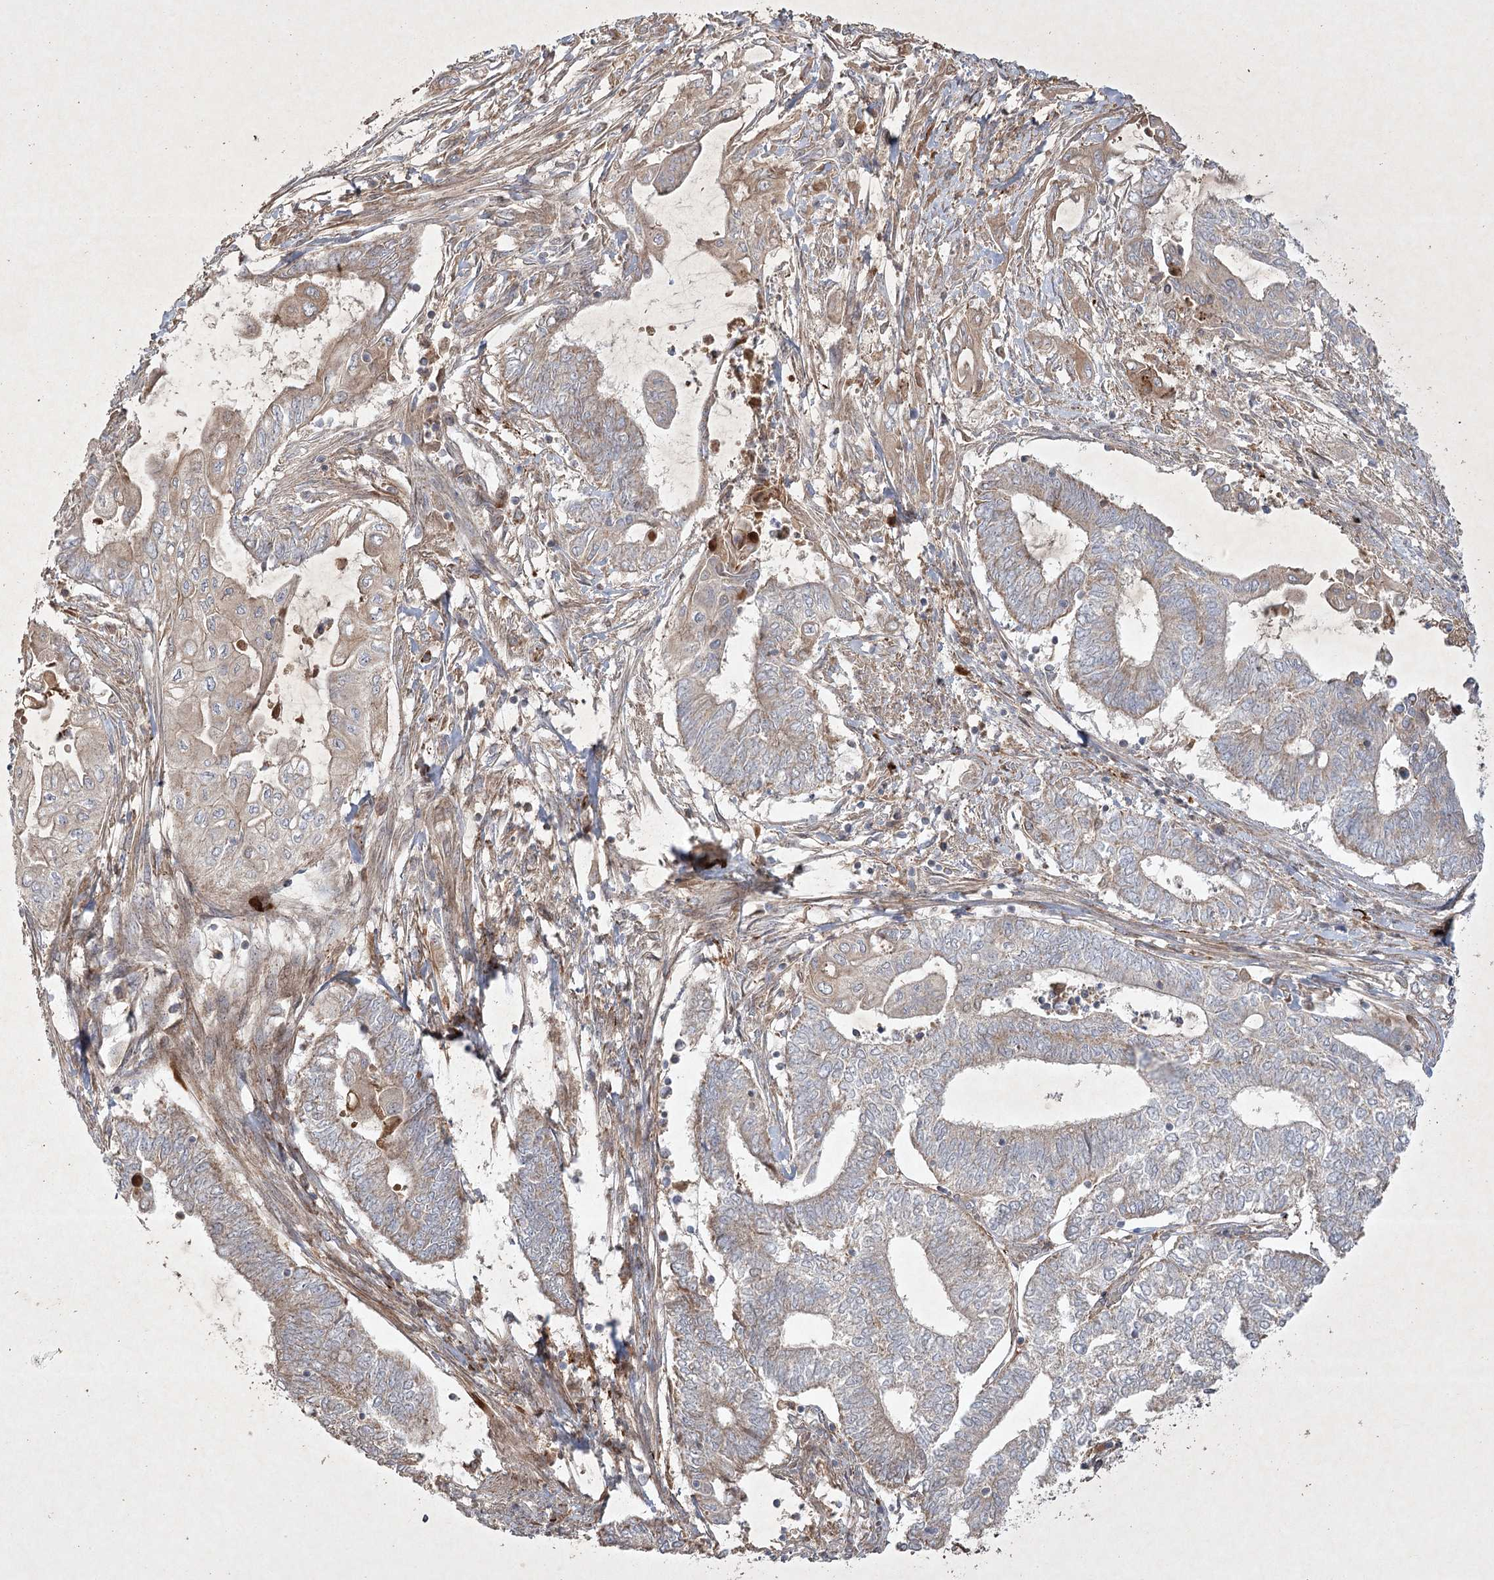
{"staining": {"intensity": "weak", "quantity": "25%-75%", "location": "cytoplasmic/membranous"}, "tissue": "endometrial cancer", "cell_type": "Tumor cells", "image_type": "cancer", "snomed": [{"axis": "morphology", "description": "Adenocarcinoma, NOS"}, {"axis": "topography", "description": "Uterus"}, {"axis": "topography", "description": "Endometrium"}], "caption": "IHC (DAB (3,3'-diaminobenzidine)) staining of human endometrial cancer (adenocarcinoma) reveals weak cytoplasmic/membranous protein staining in approximately 25%-75% of tumor cells. The protein of interest is shown in brown color, while the nuclei are stained blue.", "gene": "KBTBD4", "patient": {"sex": "female", "age": 70}}